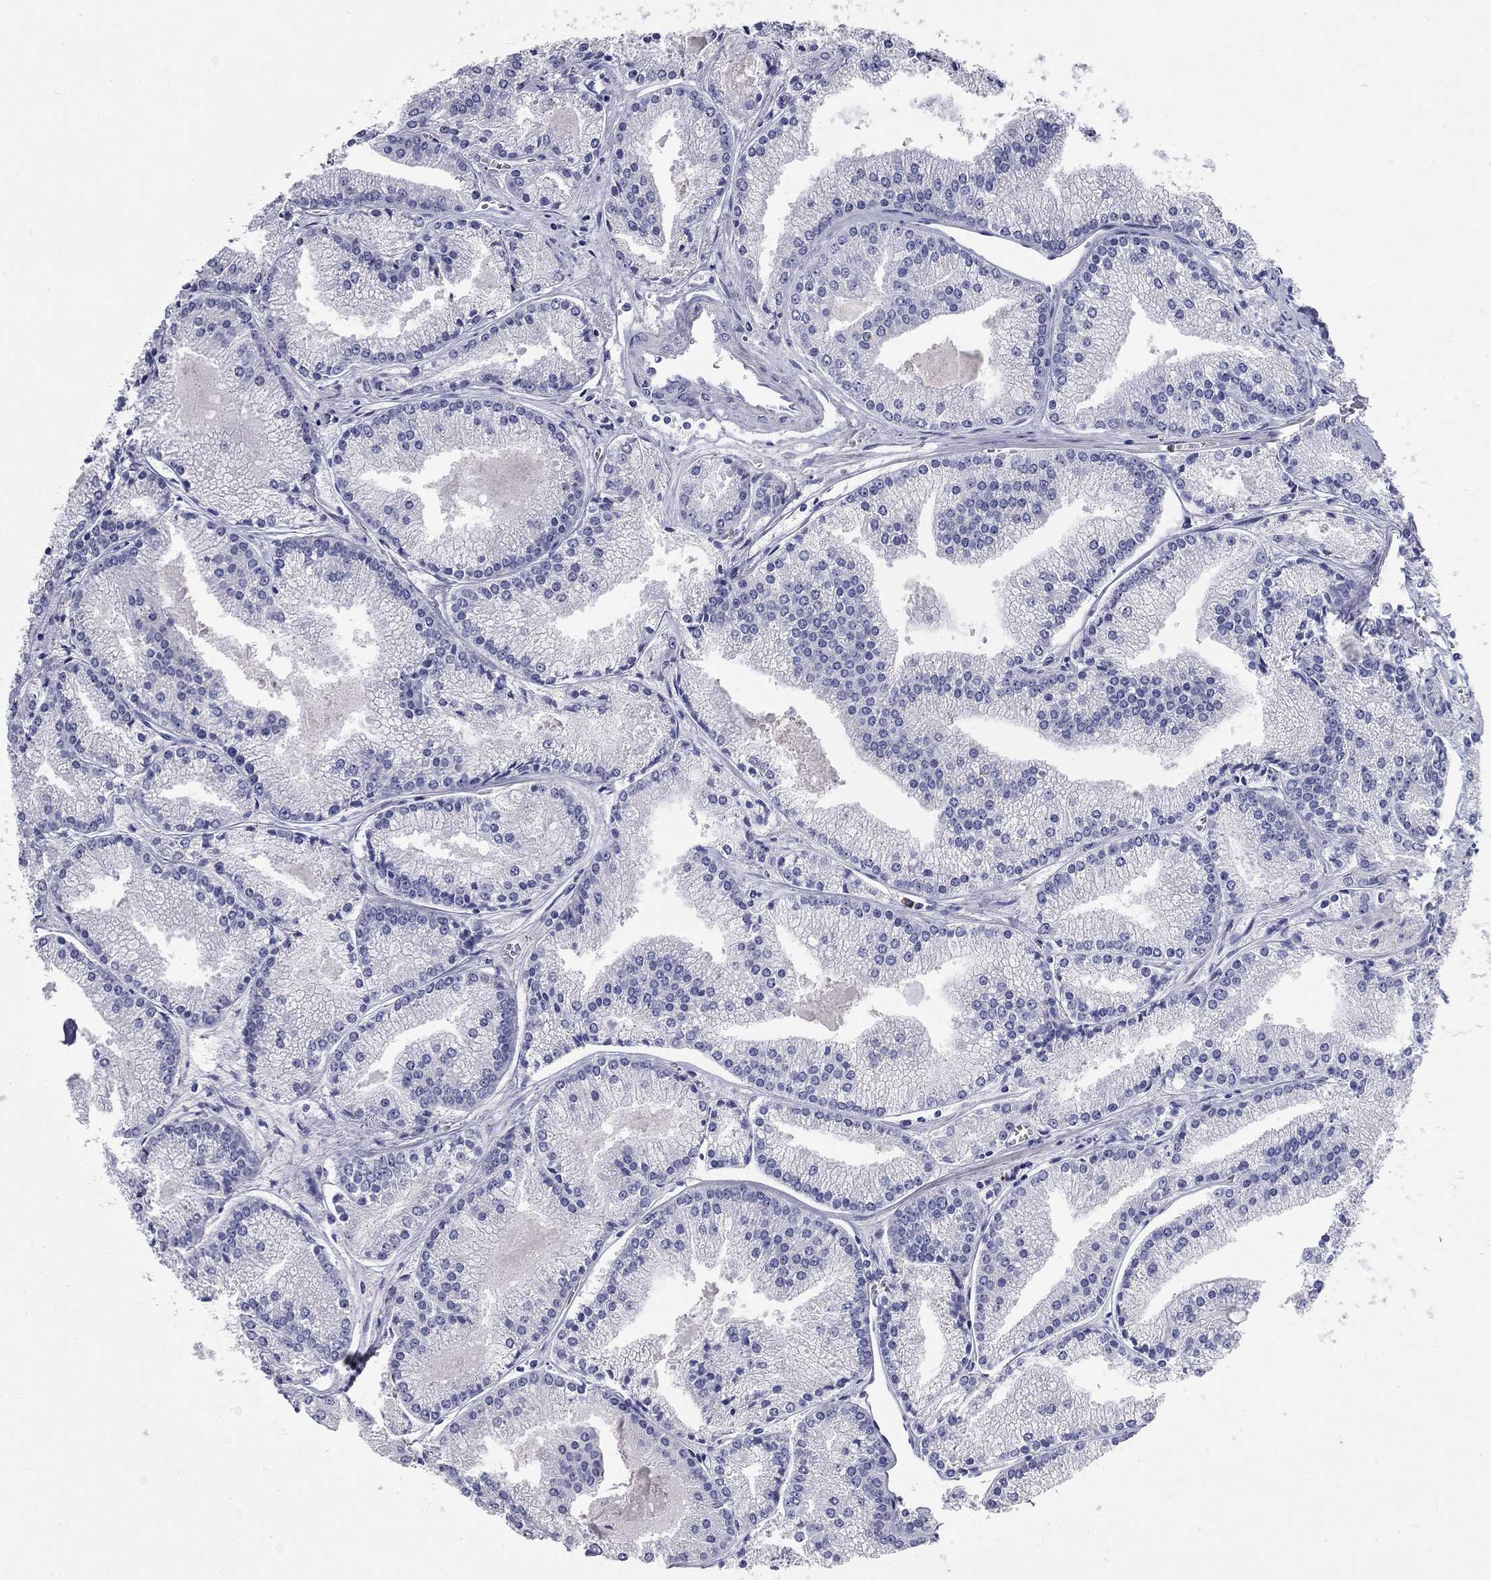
{"staining": {"intensity": "negative", "quantity": "none", "location": "none"}, "tissue": "prostate cancer", "cell_type": "Tumor cells", "image_type": "cancer", "snomed": [{"axis": "morphology", "description": "Adenocarcinoma, NOS"}, {"axis": "topography", "description": "Prostate"}], "caption": "IHC of prostate adenocarcinoma shows no positivity in tumor cells.", "gene": "PHOX2B", "patient": {"sex": "male", "age": 72}}